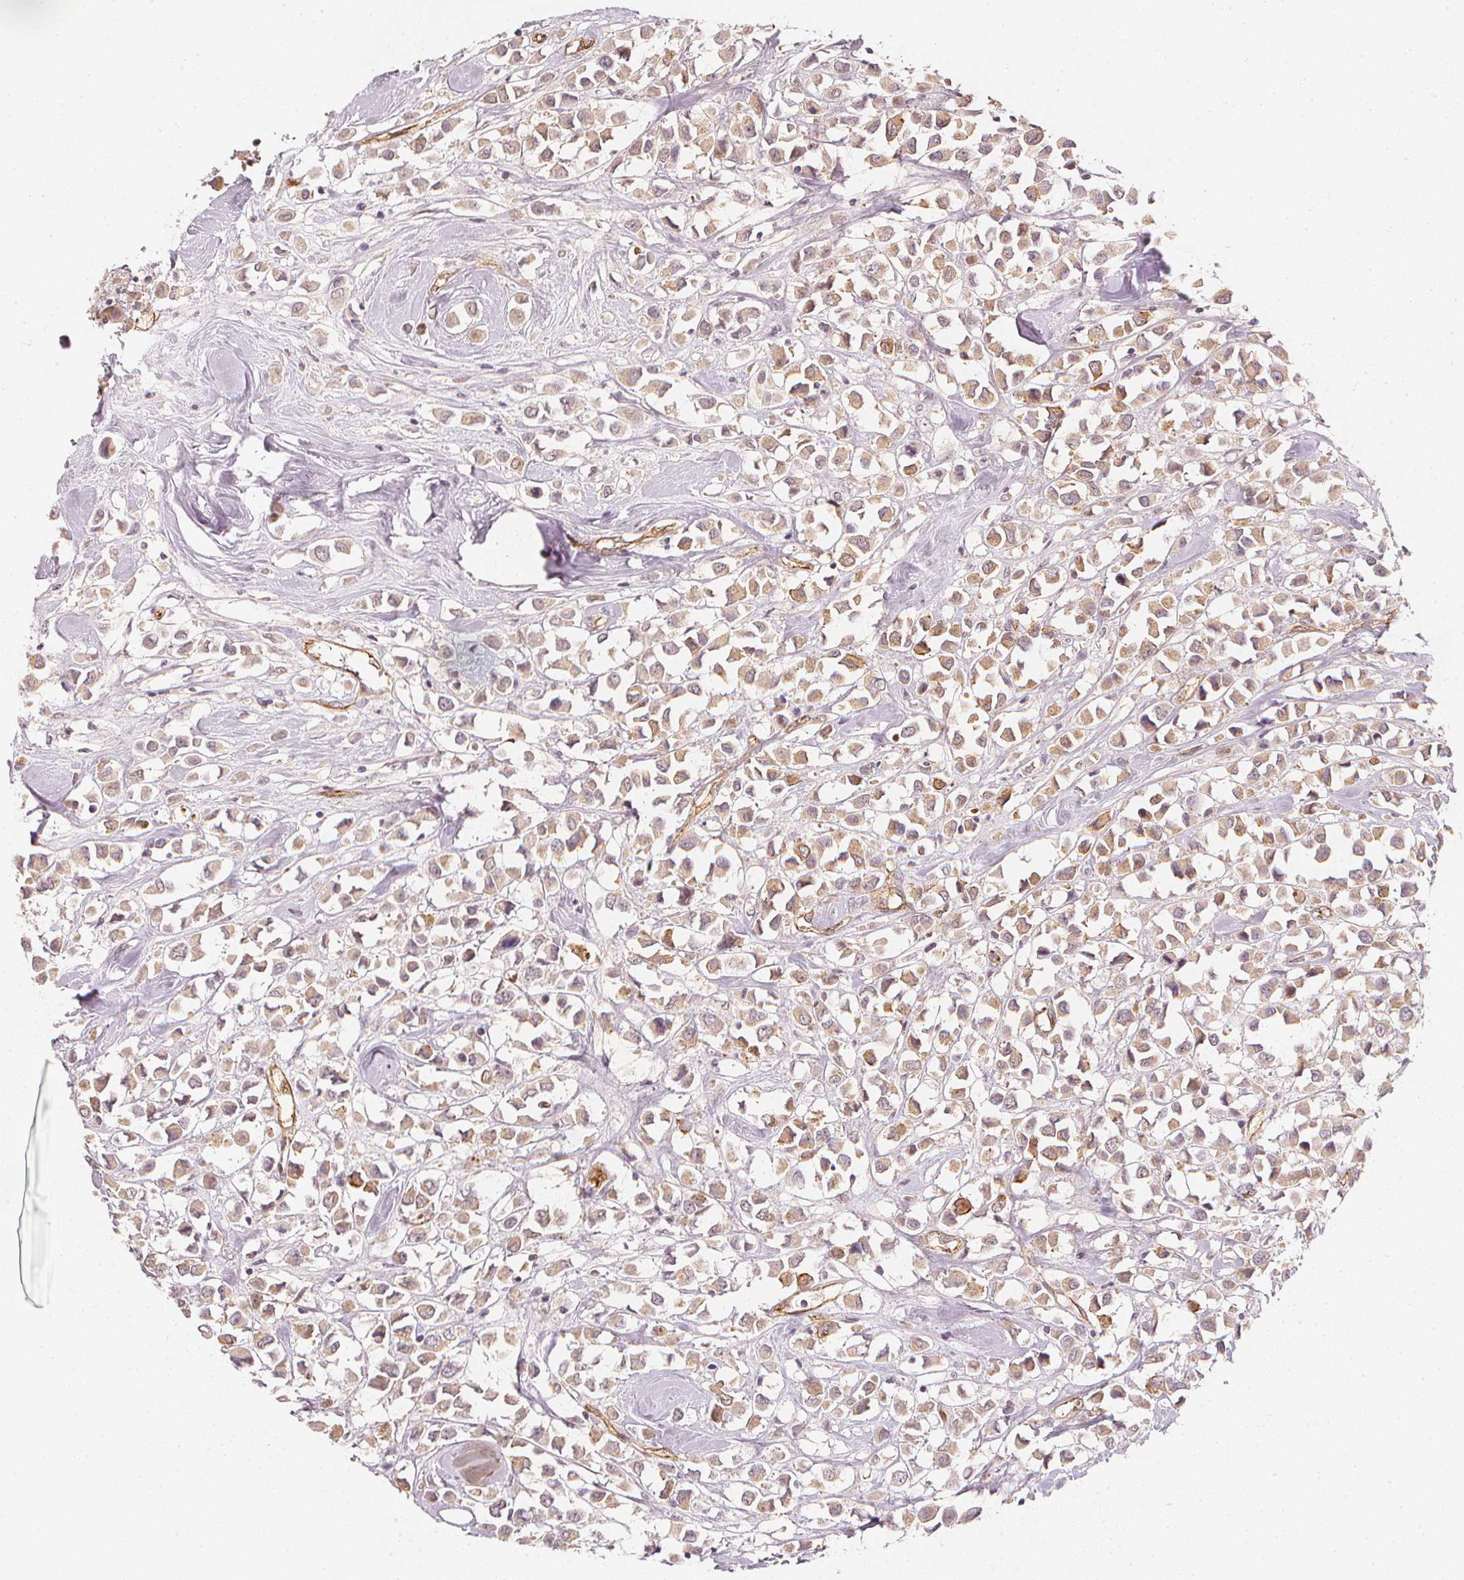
{"staining": {"intensity": "weak", "quantity": ">75%", "location": "cytoplasmic/membranous"}, "tissue": "breast cancer", "cell_type": "Tumor cells", "image_type": "cancer", "snomed": [{"axis": "morphology", "description": "Duct carcinoma"}, {"axis": "topography", "description": "Breast"}], "caption": "Breast cancer stained with DAB (3,3'-diaminobenzidine) immunohistochemistry demonstrates low levels of weak cytoplasmic/membranous positivity in approximately >75% of tumor cells.", "gene": "CIB1", "patient": {"sex": "female", "age": 61}}